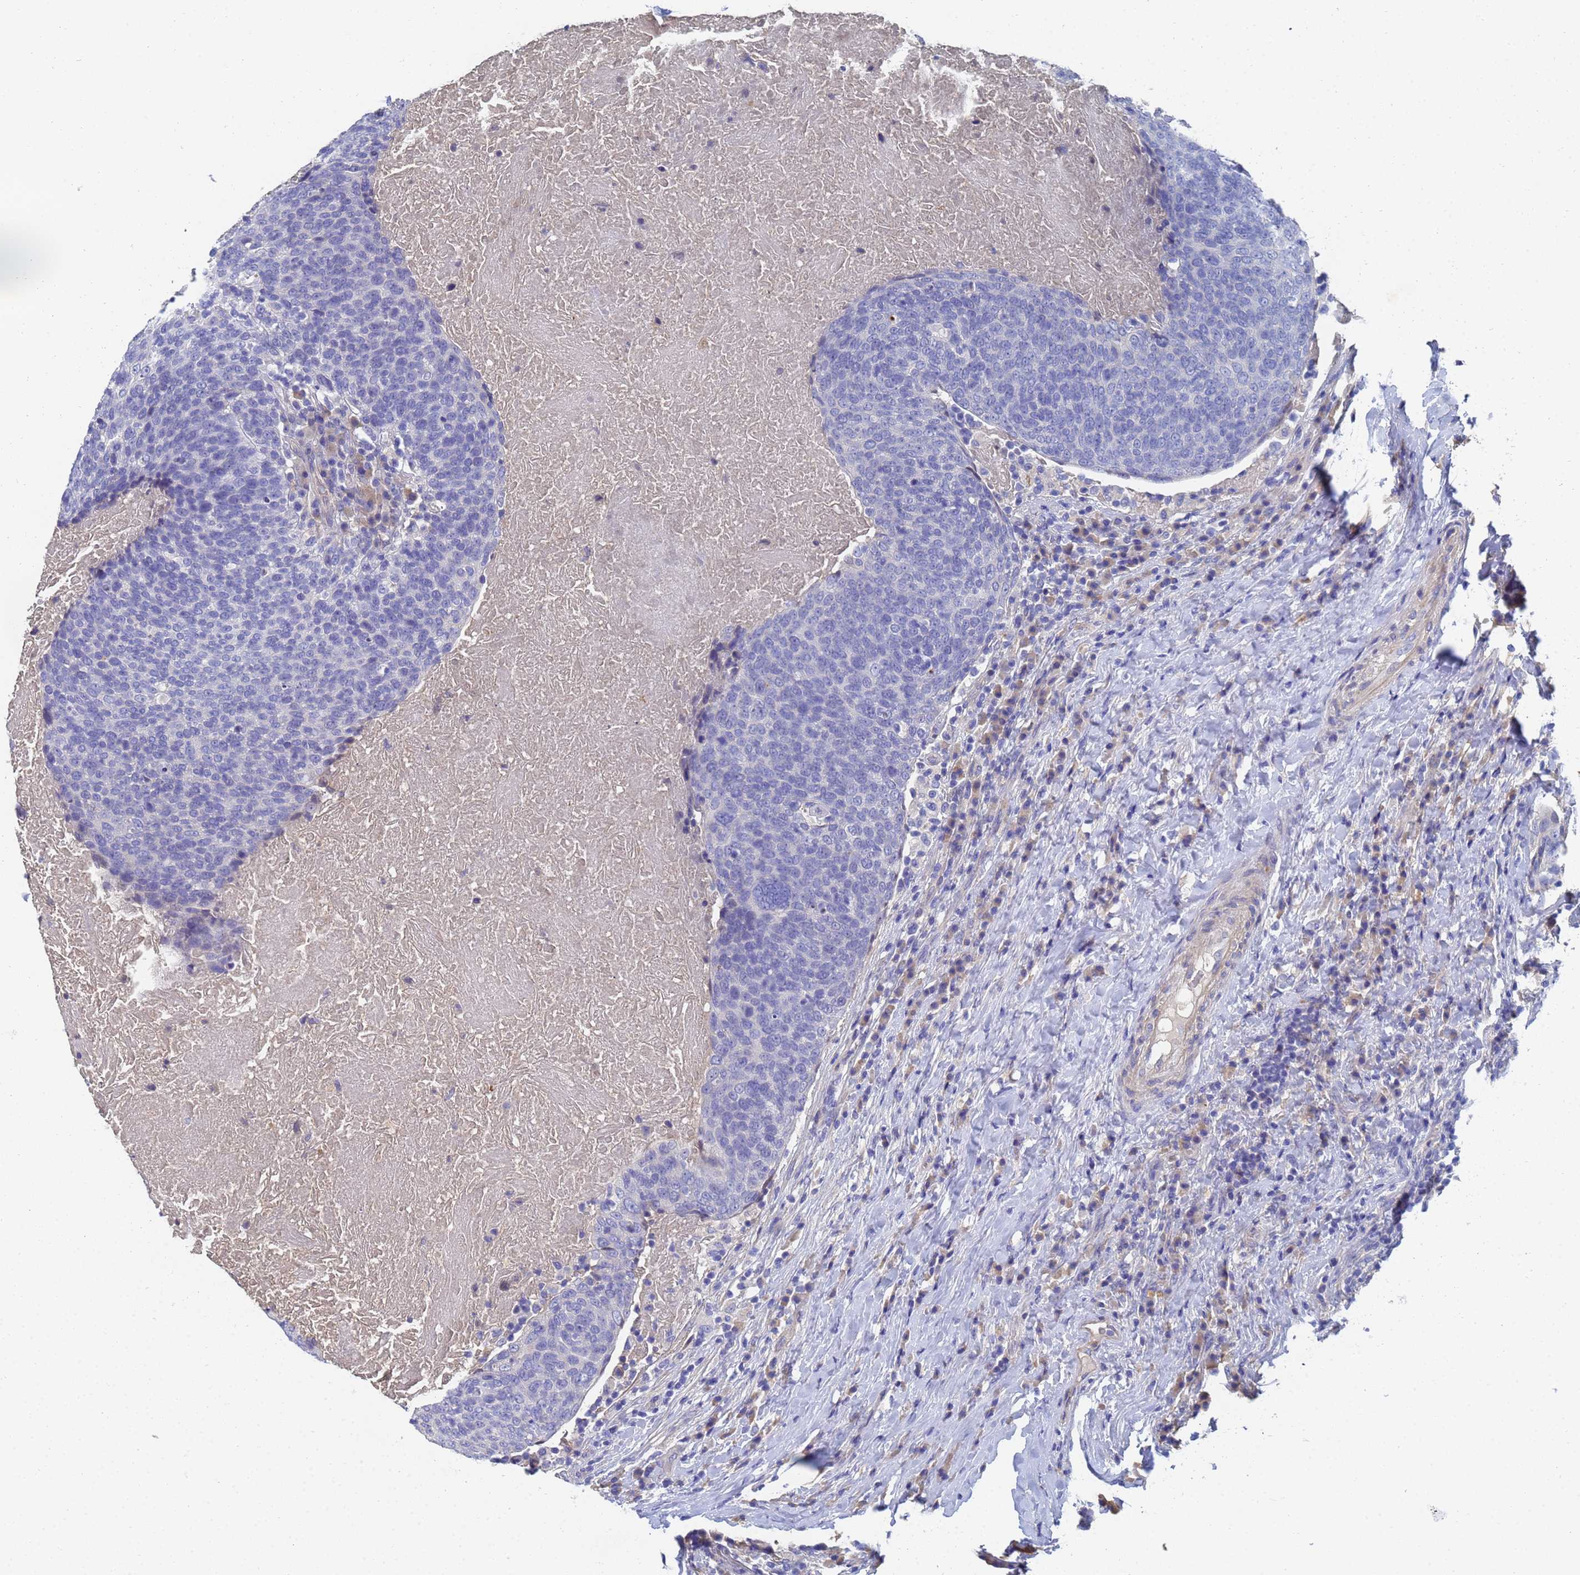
{"staining": {"intensity": "negative", "quantity": "none", "location": "none"}, "tissue": "head and neck cancer", "cell_type": "Tumor cells", "image_type": "cancer", "snomed": [{"axis": "morphology", "description": "Squamous cell carcinoma, NOS"}, {"axis": "morphology", "description": "Squamous cell carcinoma, metastatic, NOS"}, {"axis": "topography", "description": "Lymph node"}, {"axis": "topography", "description": "Head-Neck"}], "caption": "DAB (3,3'-diaminobenzidine) immunohistochemical staining of human metastatic squamous cell carcinoma (head and neck) shows no significant expression in tumor cells. (DAB (3,3'-diaminobenzidine) IHC visualized using brightfield microscopy, high magnification).", "gene": "LBX2", "patient": {"sex": "male", "age": 62}}